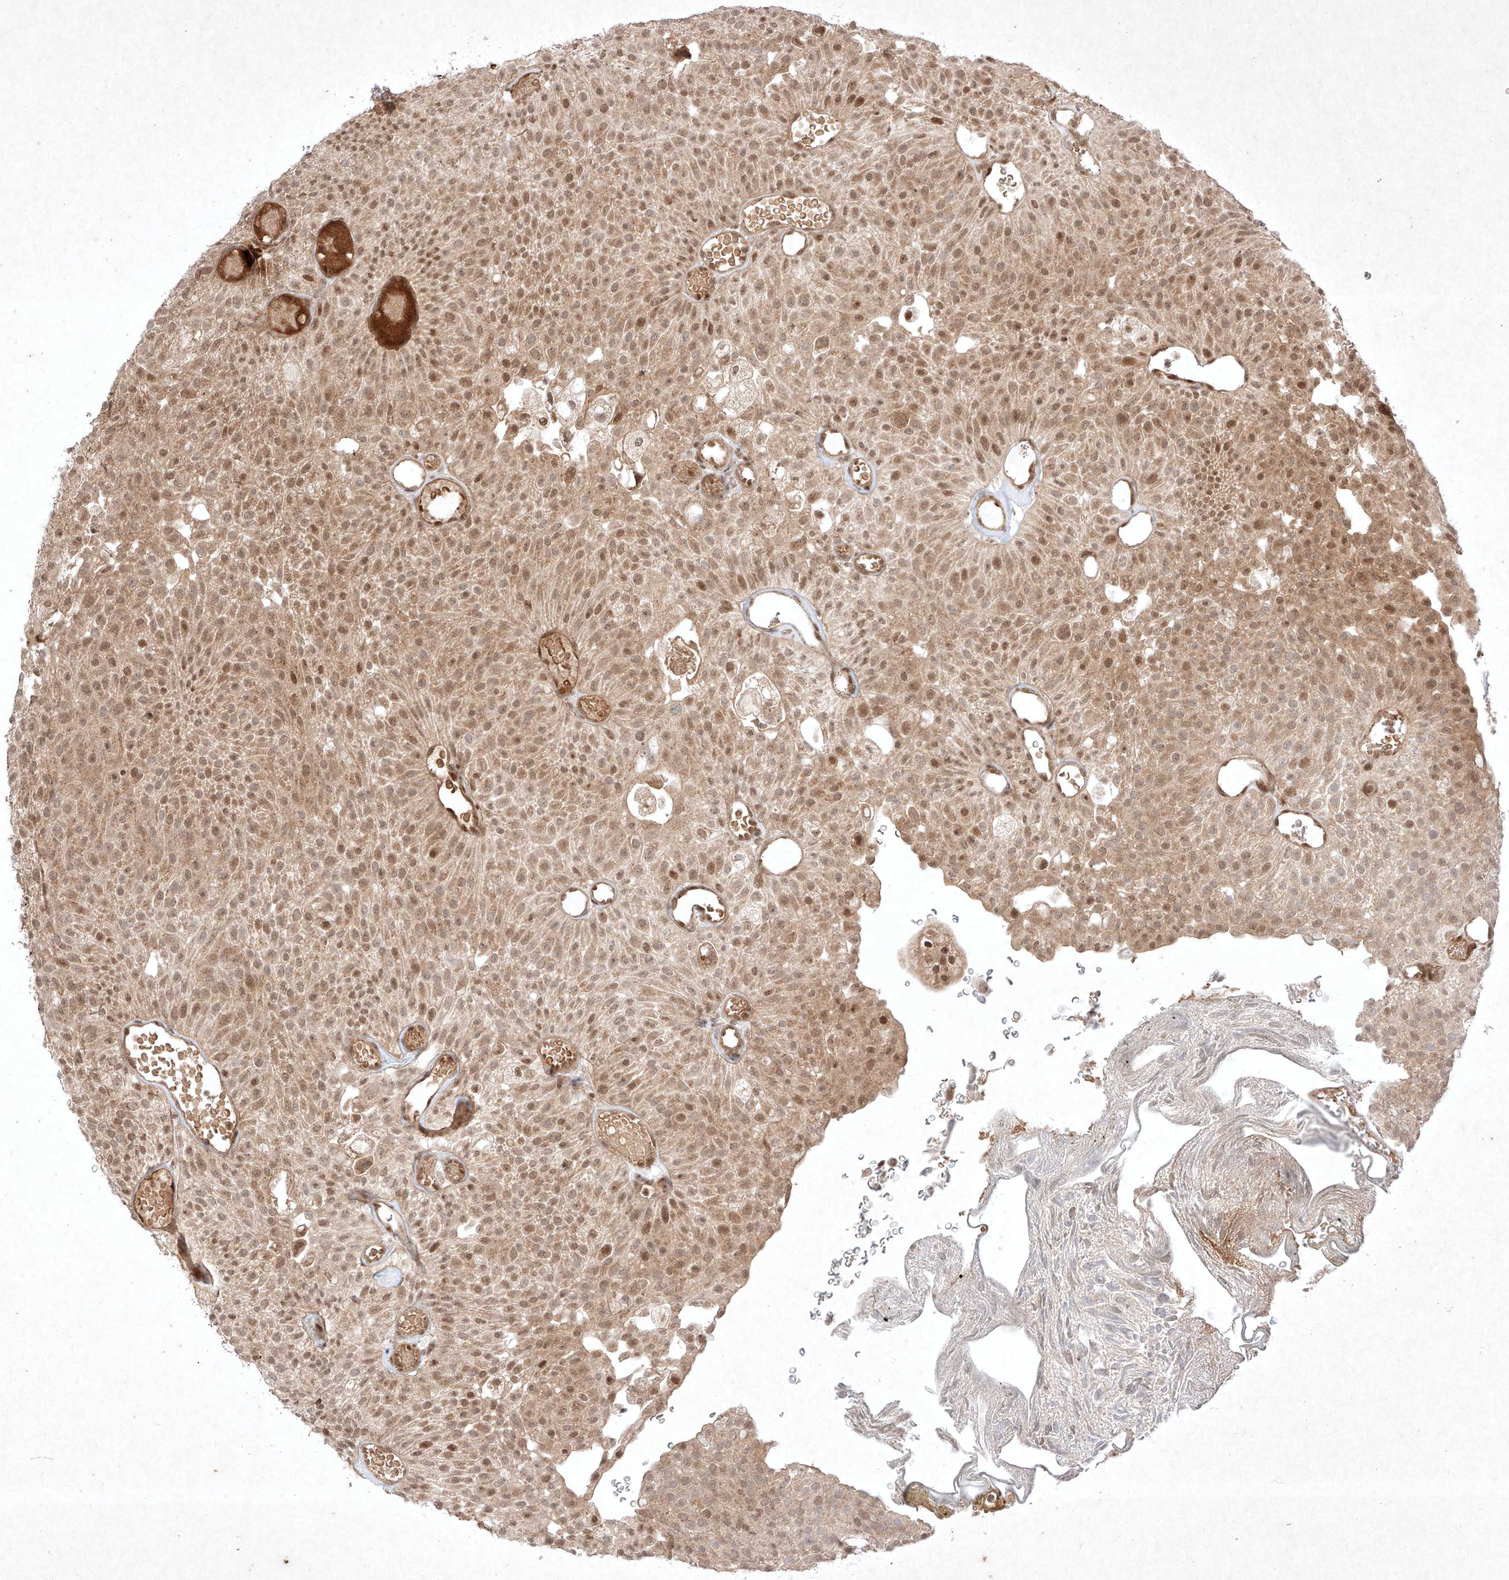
{"staining": {"intensity": "moderate", "quantity": "25%-75%", "location": "nuclear"}, "tissue": "urothelial cancer", "cell_type": "Tumor cells", "image_type": "cancer", "snomed": [{"axis": "morphology", "description": "Urothelial carcinoma, Low grade"}, {"axis": "topography", "description": "Urinary bladder"}], "caption": "This is a micrograph of immunohistochemistry staining of low-grade urothelial carcinoma, which shows moderate positivity in the nuclear of tumor cells.", "gene": "RNF31", "patient": {"sex": "male", "age": 78}}